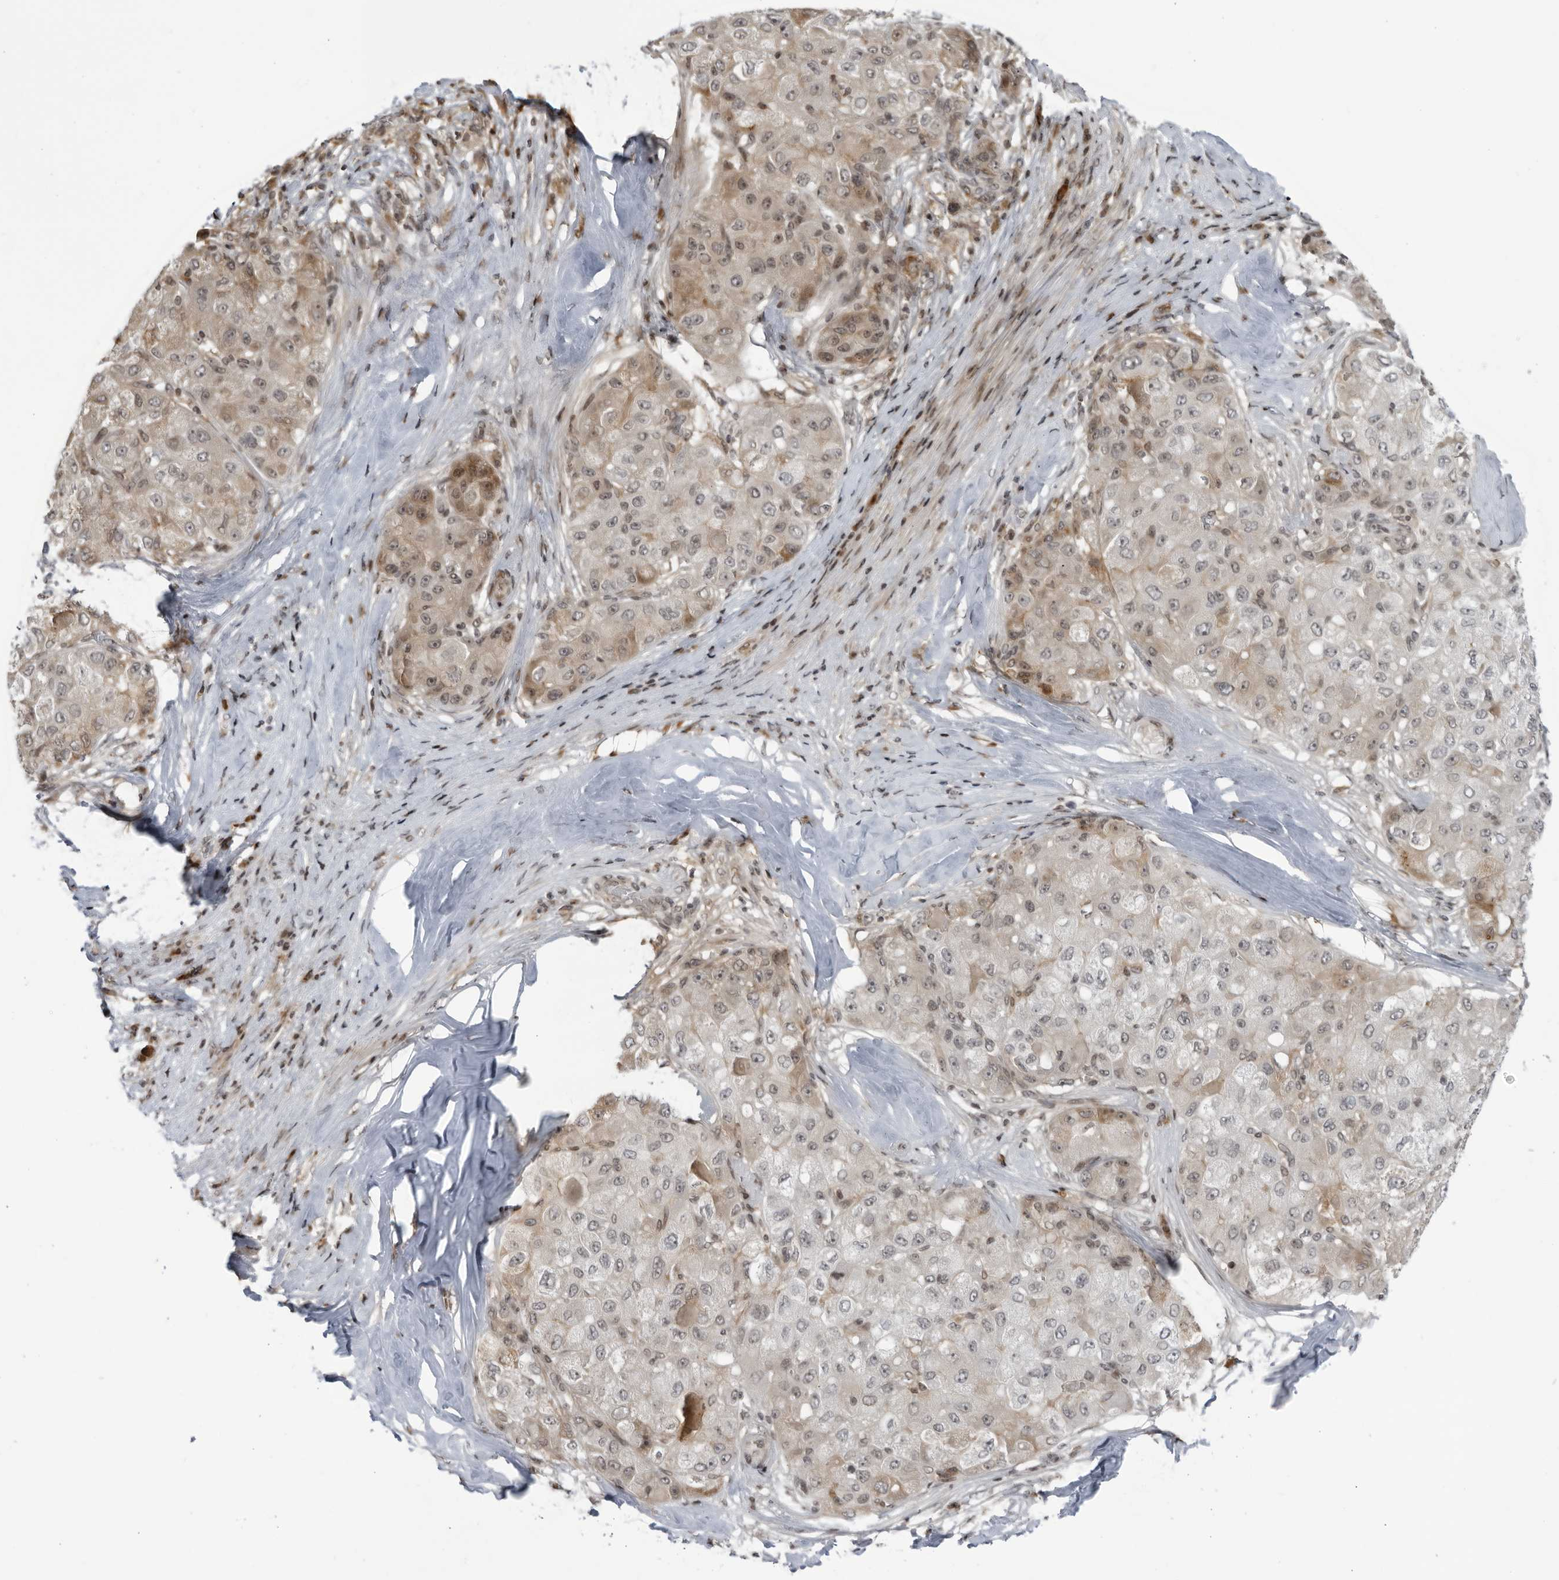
{"staining": {"intensity": "moderate", "quantity": "<25%", "location": "cytoplasmic/membranous,nuclear"}, "tissue": "liver cancer", "cell_type": "Tumor cells", "image_type": "cancer", "snomed": [{"axis": "morphology", "description": "Carcinoma, Hepatocellular, NOS"}, {"axis": "topography", "description": "Liver"}], "caption": "Protein expression analysis of human hepatocellular carcinoma (liver) reveals moderate cytoplasmic/membranous and nuclear expression in about <25% of tumor cells.", "gene": "DTL", "patient": {"sex": "male", "age": 80}}